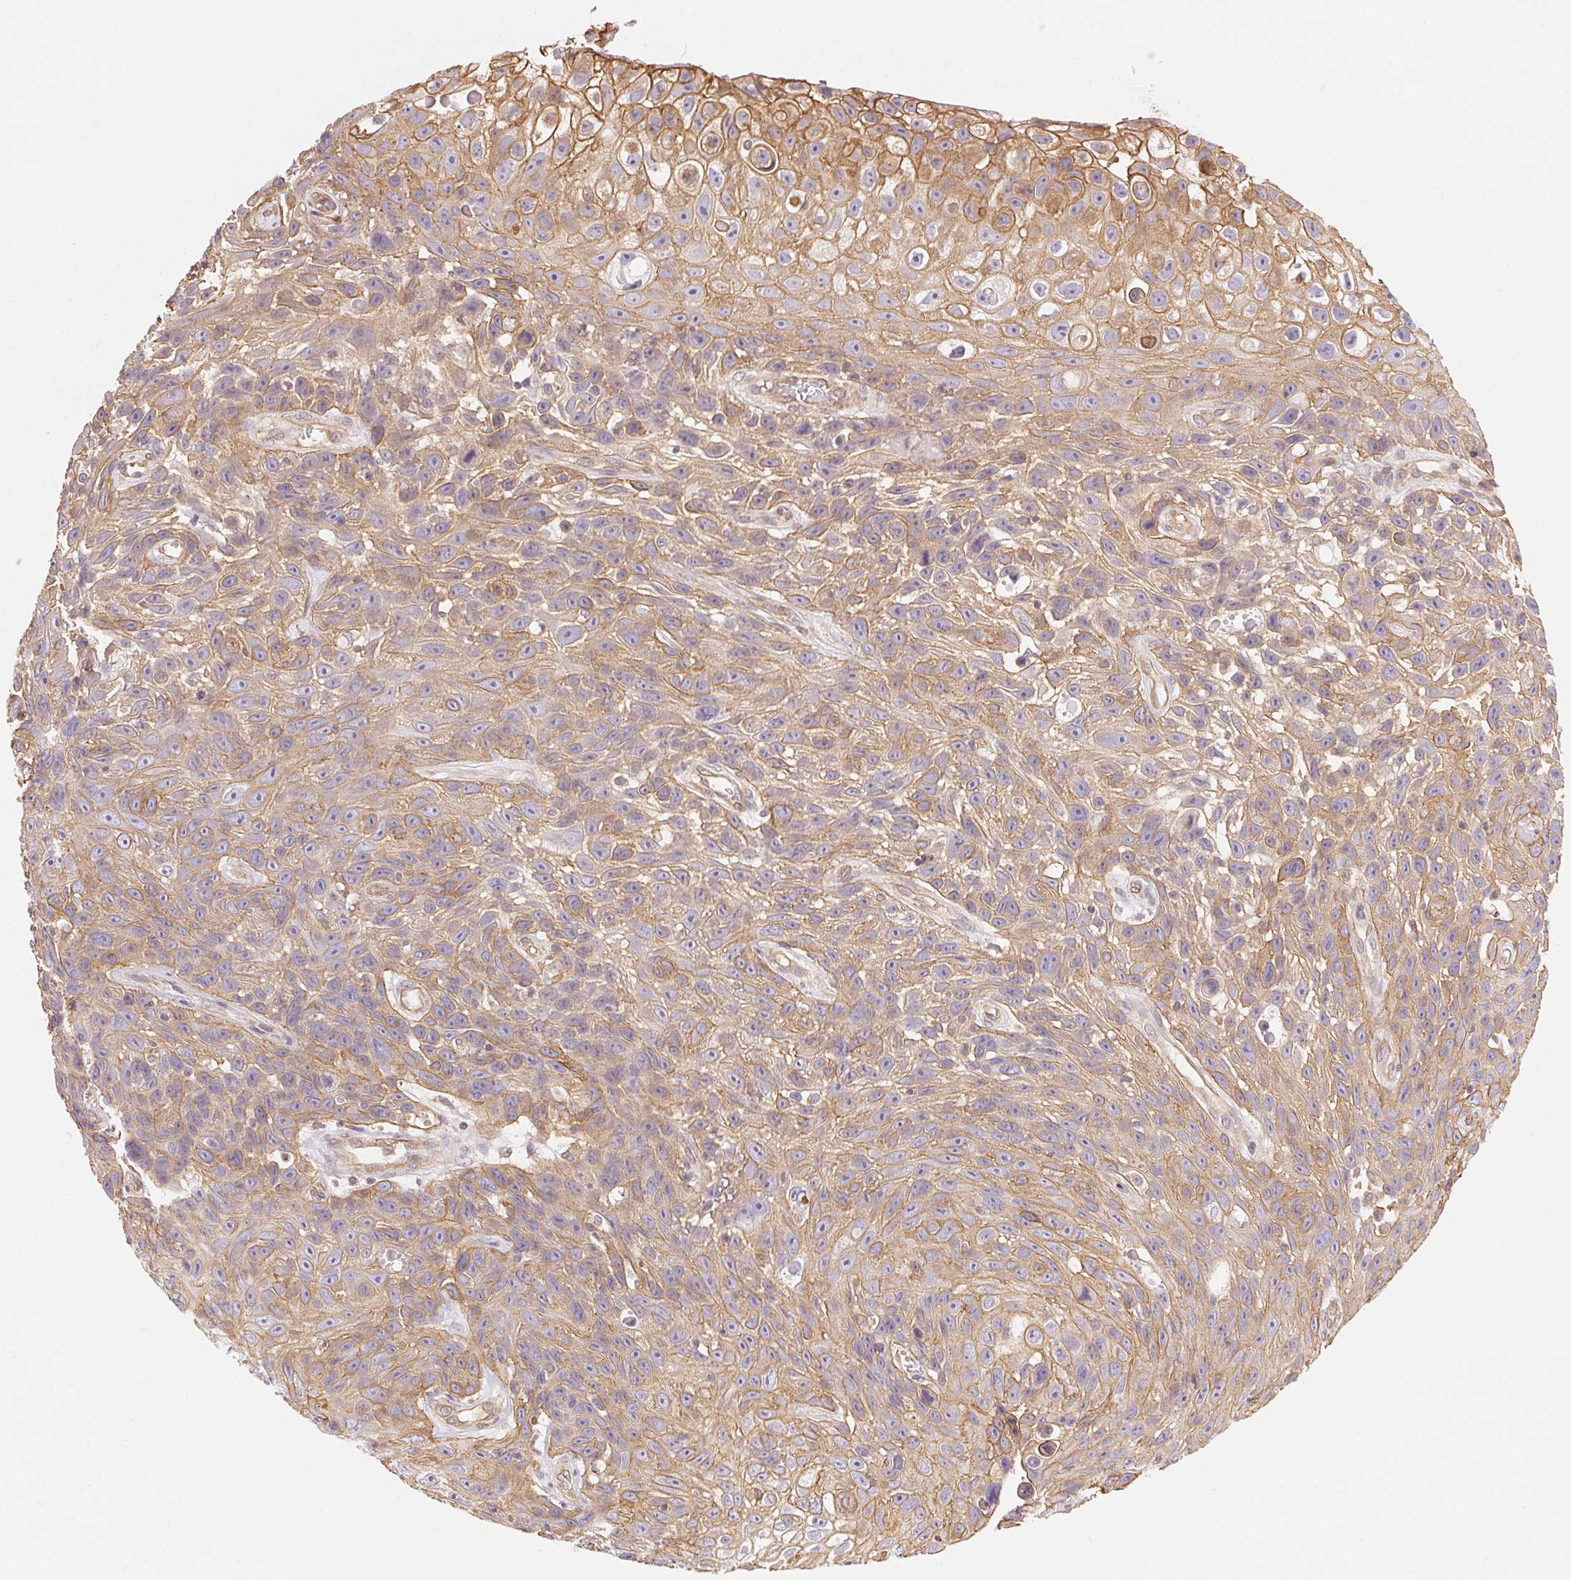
{"staining": {"intensity": "moderate", "quantity": ">75%", "location": "cytoplasmic/membranous"}, "tissue": "skin cancer", "cell_type": "Tumor cells", "image_type": "cancer", "snomed": [{"axis": "morphology", "description": "Squamous cell carcinoma, NOS"}, {"axis": "topography", "description": "Skin"}], "caption": "This photomicrograph exhibits skin squamous cell carcinoma stained with immunohistochemistry (IHC) to label a protein in brown. The cytoplasmic/membranous of tumor cells show moderate positivity for the protein. Nuclei are counter-stained blue.", "gene": "PLA2G4F", "patient": {"sex": "male", "age": 82}}